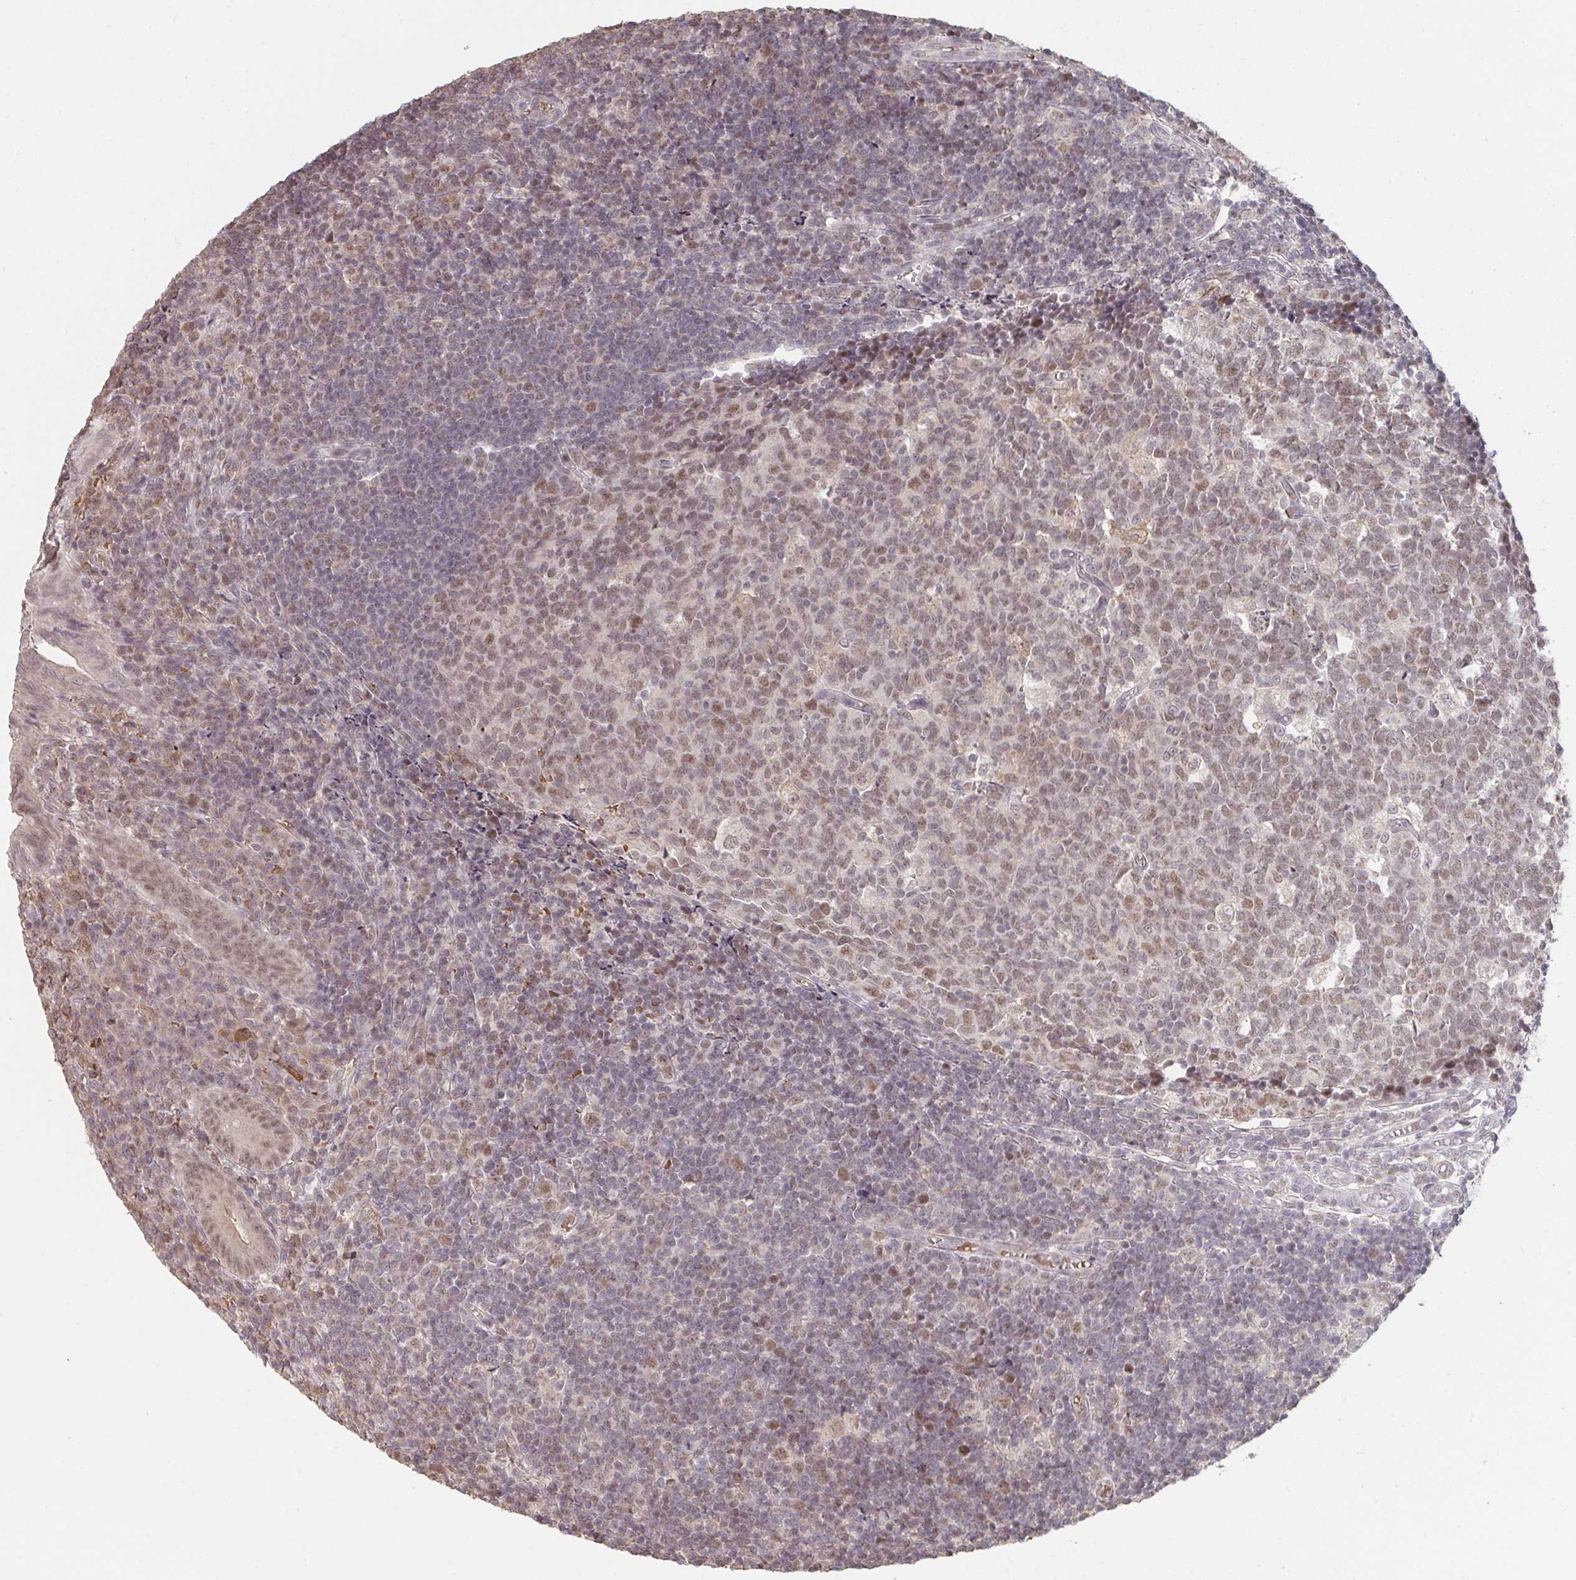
{"staining": {"intensity": "moderate", "quantity": ">75%", "location": "cytoplasmic/membranous,nuclear"}, "tissue": "appendix", "cell_type": "Glandular cells", "image_type": "normal", "snomed": [{"axis": "morphology", "description": "Normal tissue, NOS"}, {"axis": "topography", "description": "Appendix"}], "caption": "Human appendix stained with a brown dye exhibits moderate cytoplasmic/membranous,nuclear positive positivity in approximately >75% of glandular cells.", "gene": "SAP30", "patient": {"sex": "male", "age": 18}}